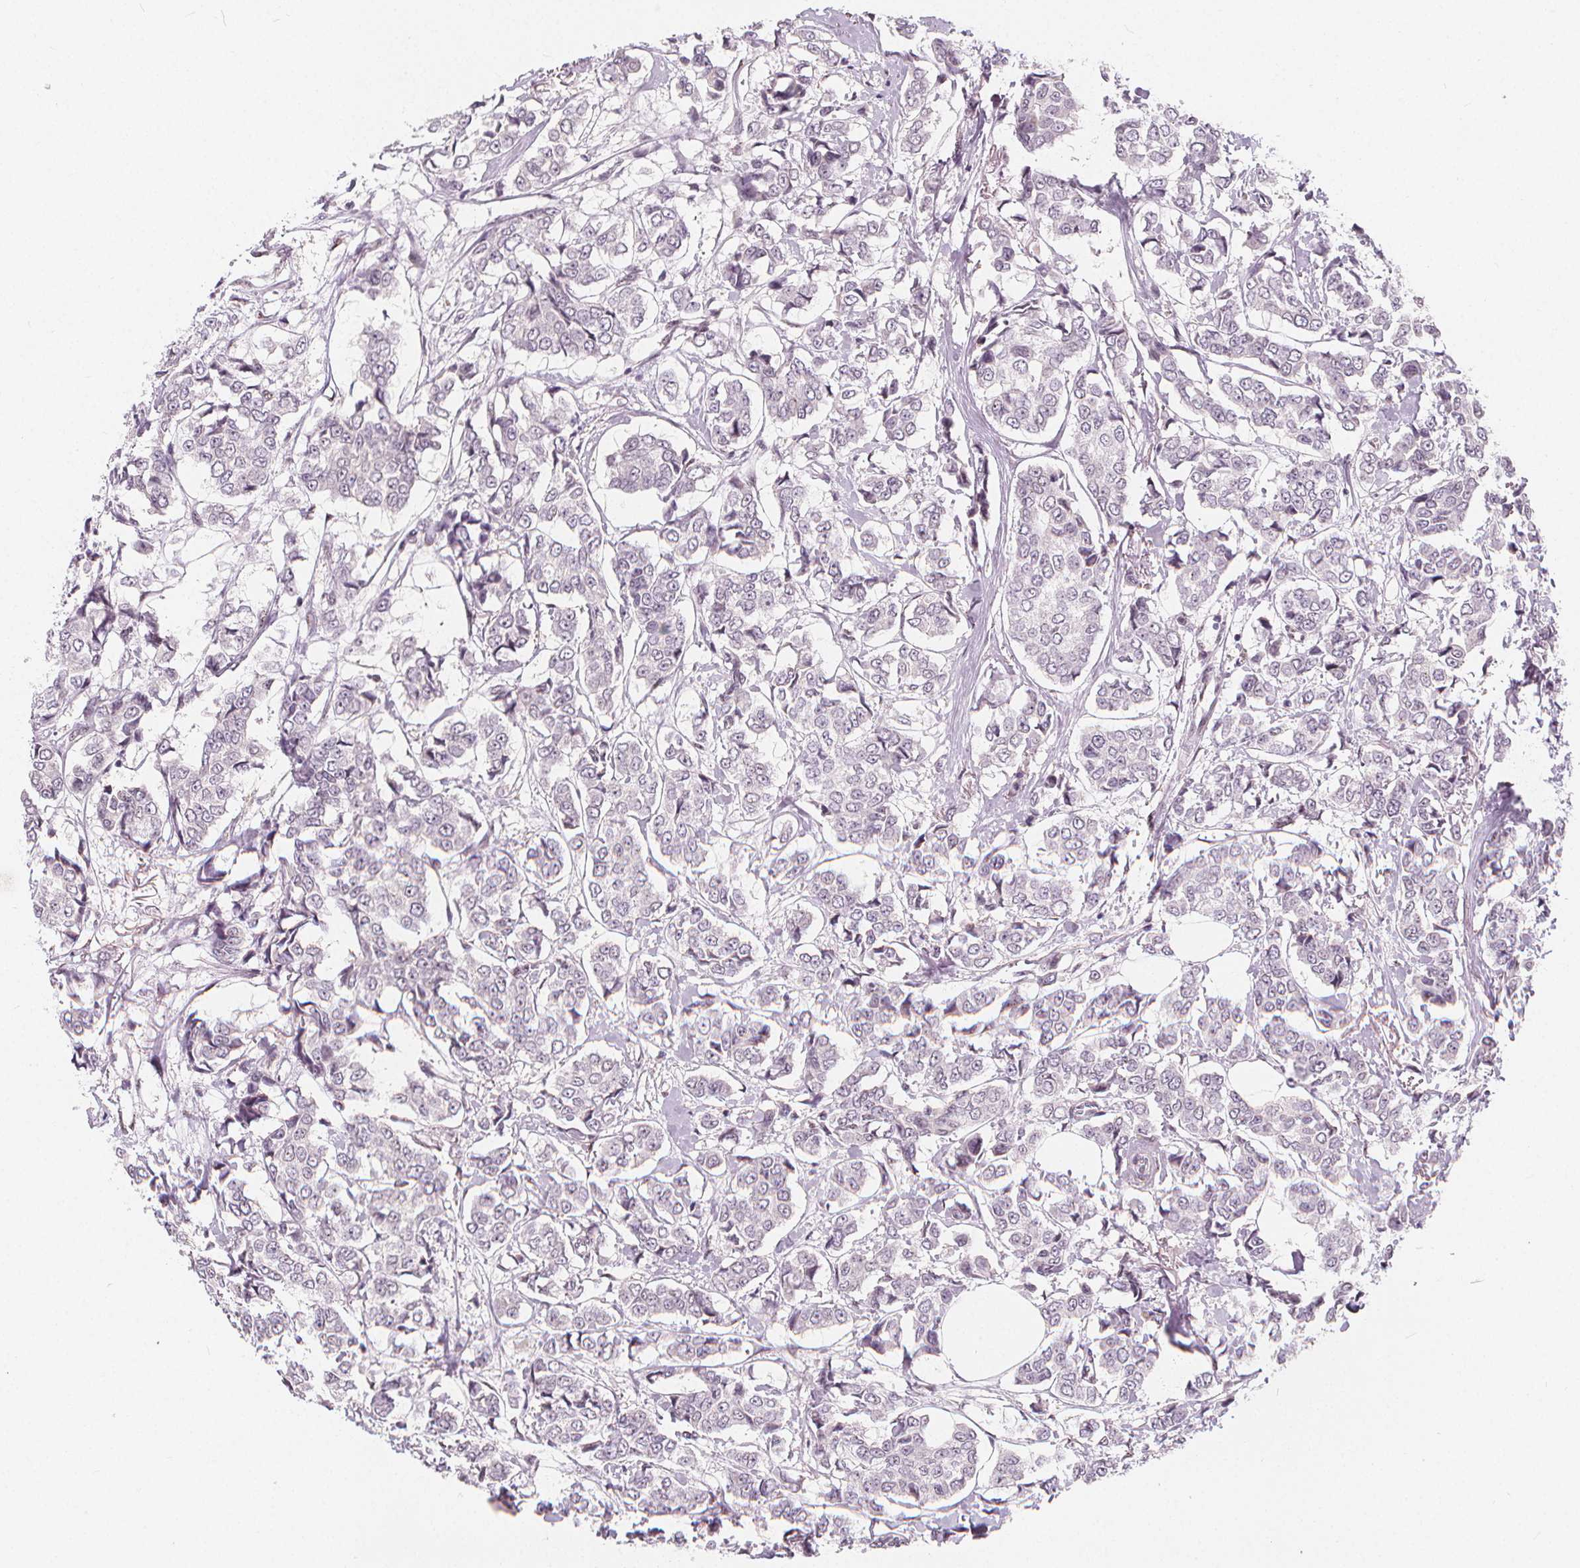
{"staining": {"intensity": "negative", "quantity": "none", "location": "none"}, "tissue": "breast cancer", "cell_type": "Tumor cells", "image_type": "cancer", "snomed": [{"axis": "morphology", "description": "Duct carcinoma"}, {"axis": "topography", "description": "Breast"}], "caption": "Immunohistochemistry micrograph of invasive ductal carcinoma (breast) stained for a protein (brown), which displays no positivity in tumor cells. (DAB immunohistochemistry (IHC) with hematoxylin counter stain).", "gene": "DRC3", "patient": {"sex": "female", "age": 94}}